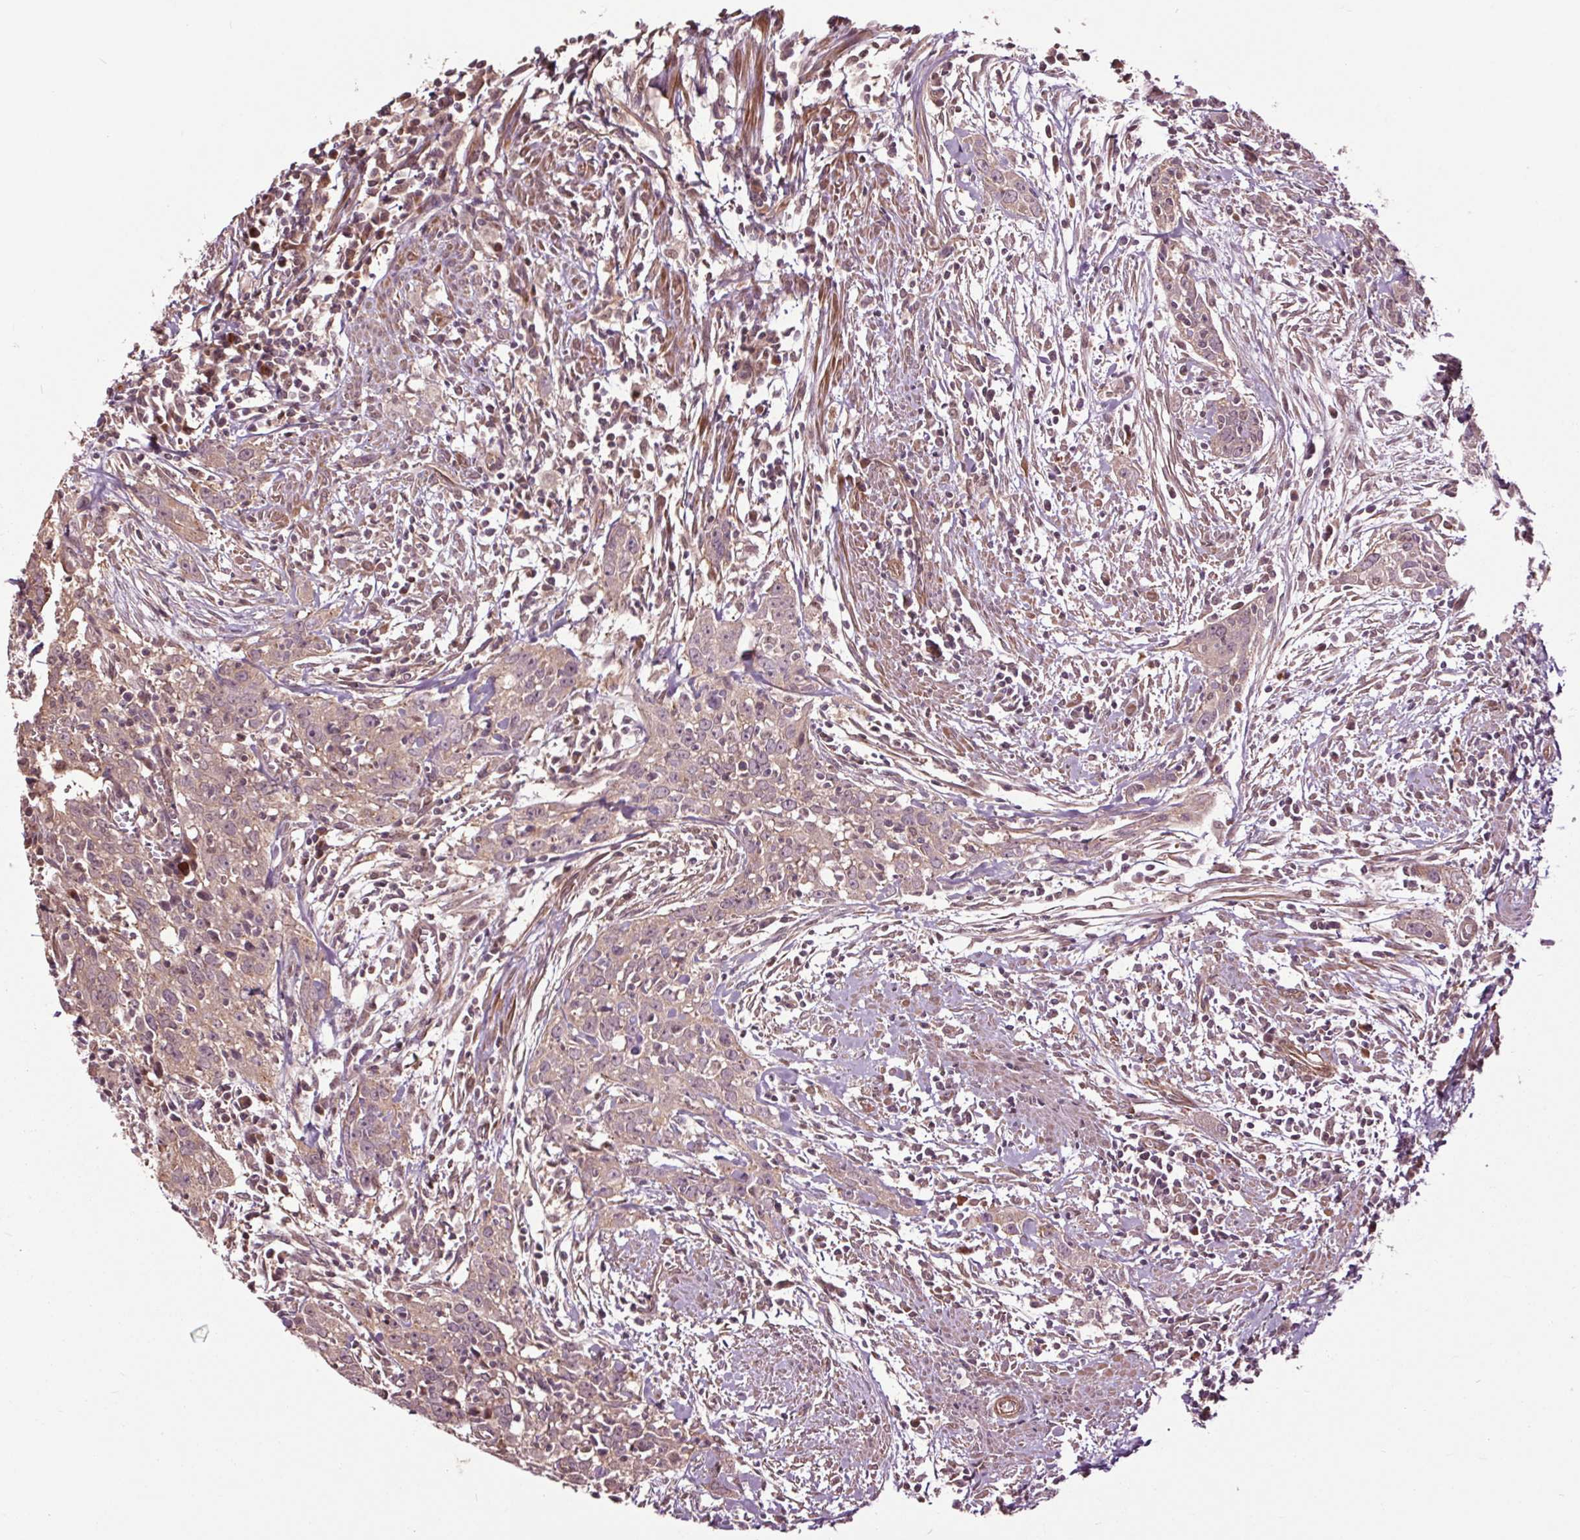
{"staining": {"intensity": "negative", "quantity": "none", "location": "none"}, "tissue": "urothelial cancer", "cell_type": "Tumor cells", "image_type": "cancer", "snomed": [{"axis": "morphology", "description": "Urothelial carcinoma, High grade"}, {"axis": "topography", "description": "Urinary bladder"}], "caption": "Immunohistochemistry histopathology image of neoplastic tissue: urothelial cancer stained with DAB (3,3'-diaminobenzidine) shows no significant protein staining in tumor cells.", "gene": "CEP95", "patient": {"sex": "male", "age": 83}}